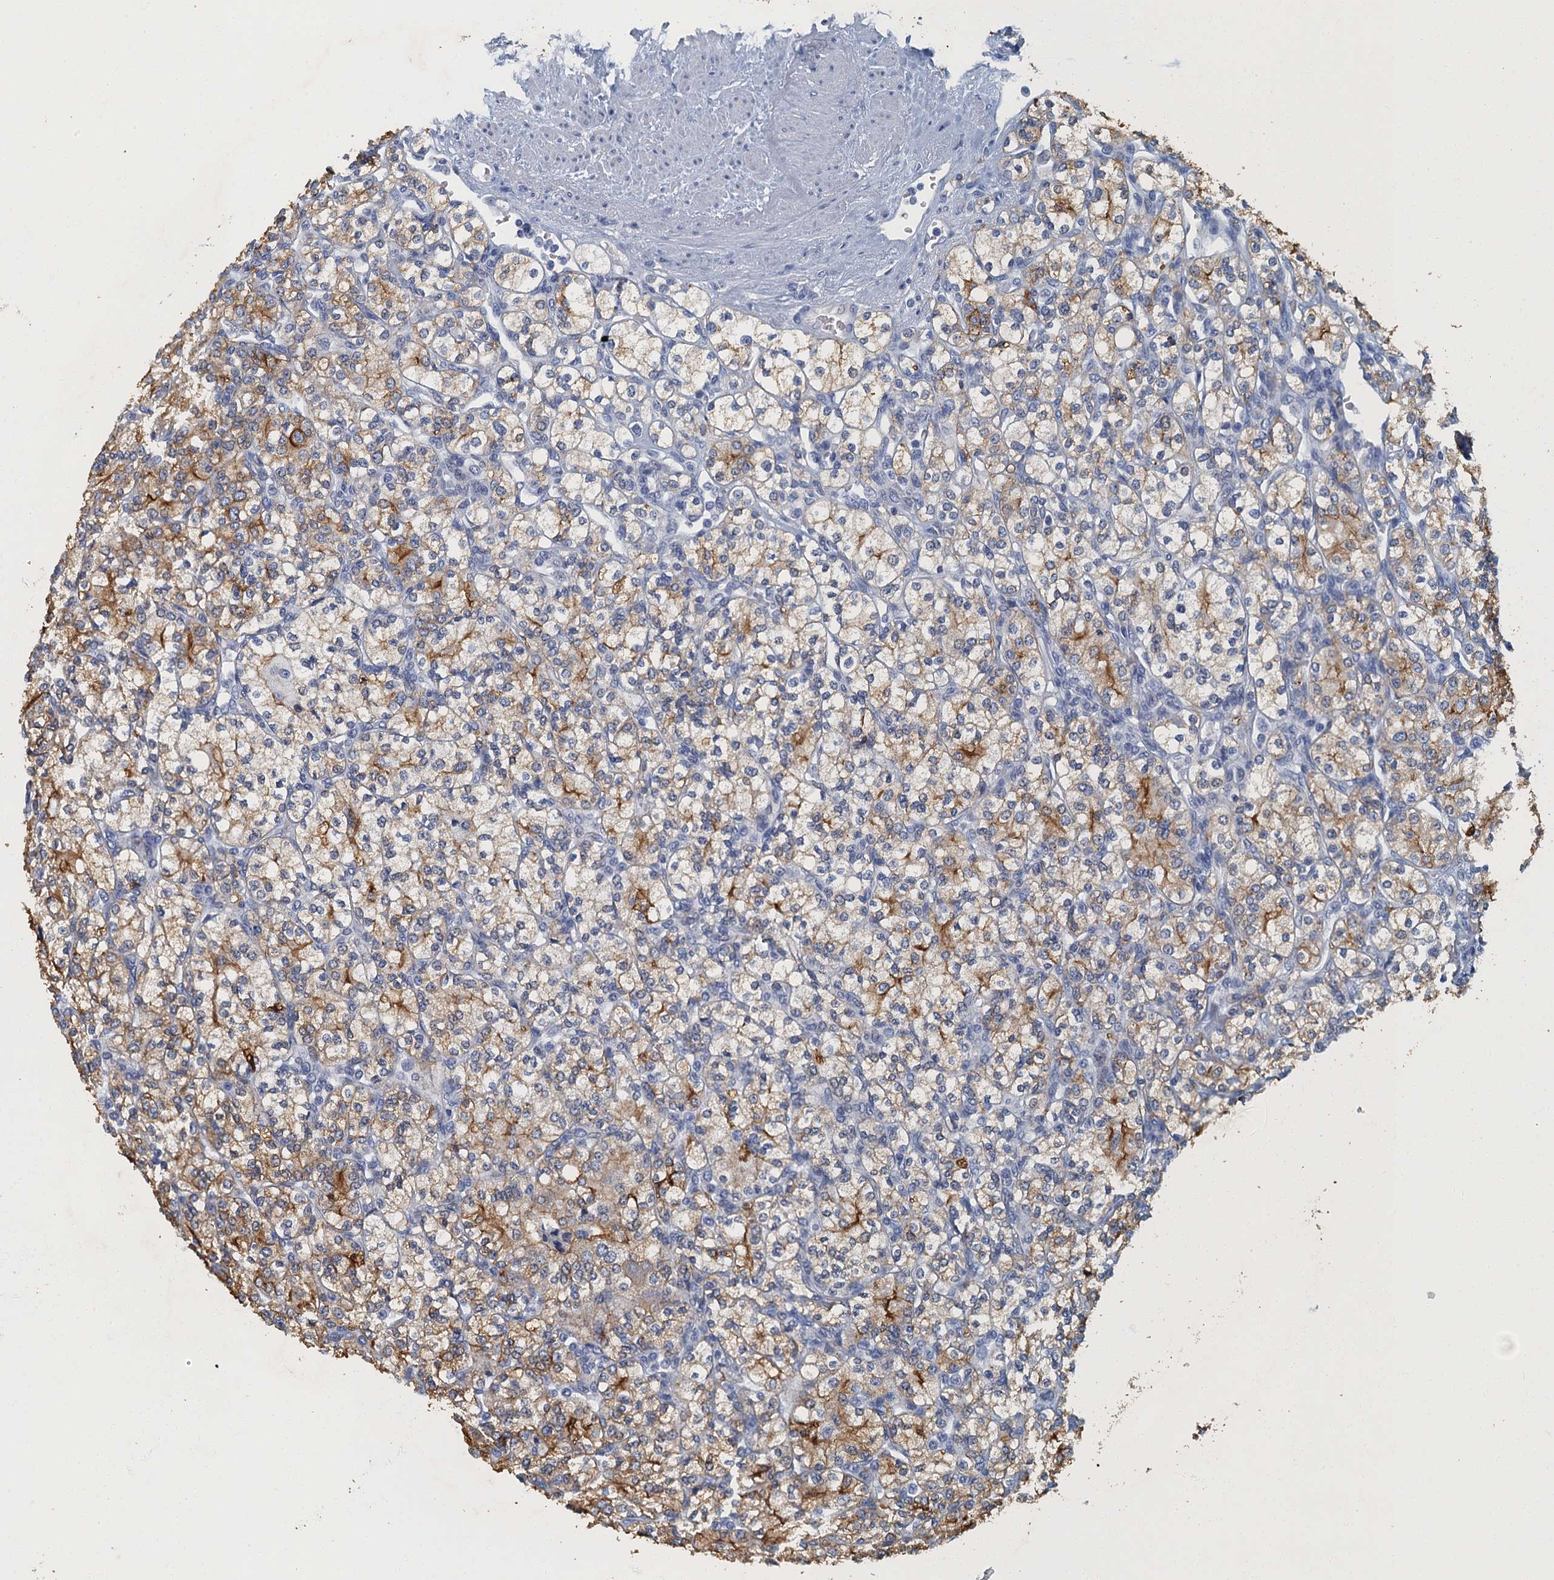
{"staining": {"intensity": "moderate", "quantity": "25%-75%", "location": "cytoplasmic/membranous"}, "tissue": "renal cancer", "cell_type": "Tumor cells", "image_type": "cancer", "snomed": [{"axis": "morphology", "description": "Adenocarcinoma, NOS"}, {"axis": "topography", "description": "Kidney"}], "caption": "Moderate cytoplasmic/membranous expression for a protein is identified in about 25%-75% of tumor cells of renal cancer (adenocarcinoma) using immunohistochemistry (IHC).", "gene": "GADL1", "patient": {"sex": "male", "age": 77}}